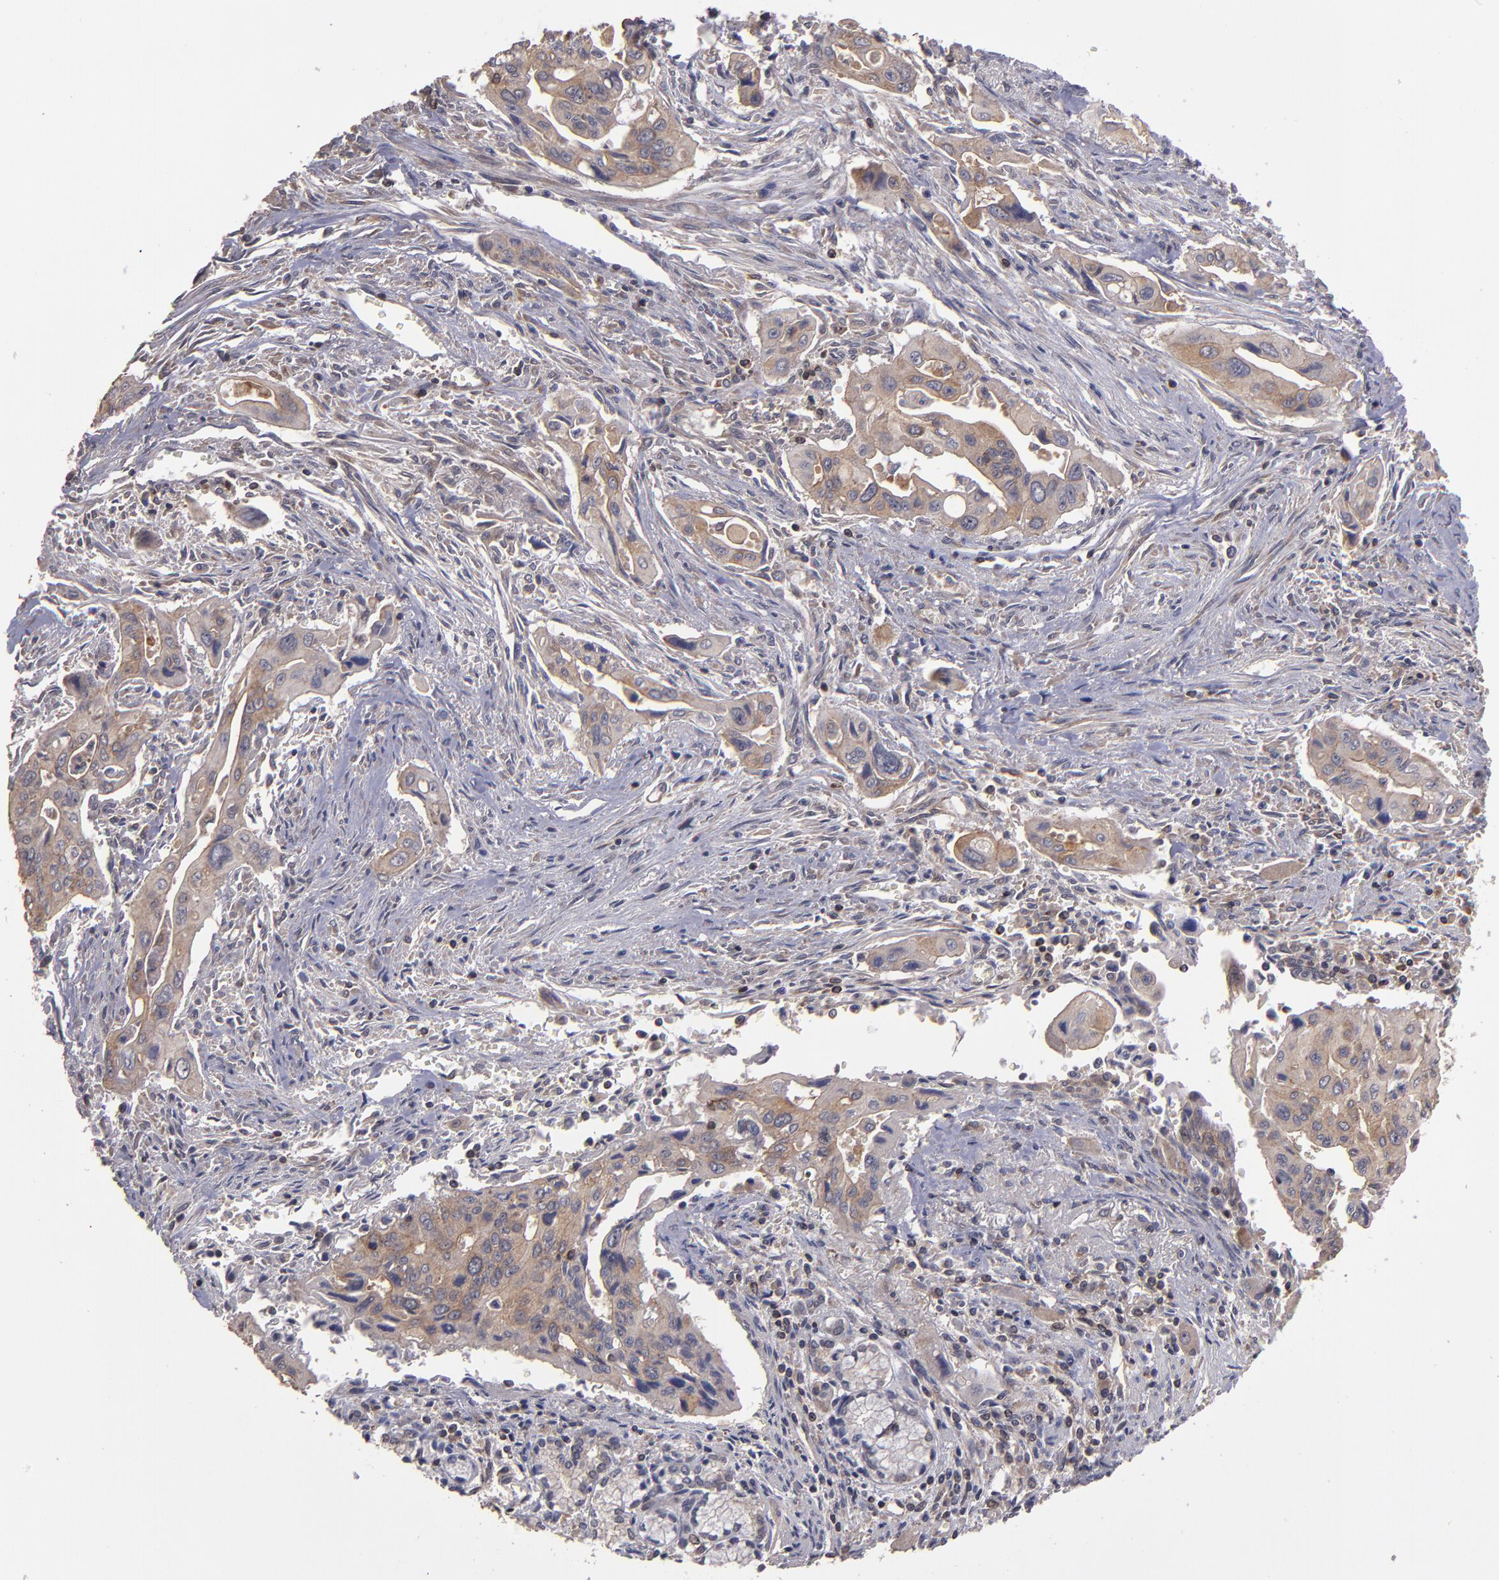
{"staining": {"intensity": "moderate", "quantity": ">75%", "location": "cytoplasmic/membranous"}, "tissue": "pancreatic cancer", "cell_type": "Tumor cells", "image_type": "cancer", "snomed": [{"axis": "morphology", "description": "Adenocarcinoma, NOS"}, {"axis": "topography", "description": "Pancreas"}], "caption": "Moderate cytoplasmic/membranous protein positivity is identified in approximately >75% of tumor cells in pancreatic cancer (adenocarcinoma).", "gene": "NF2", "patient": {"sex": "male", "age": 77}}